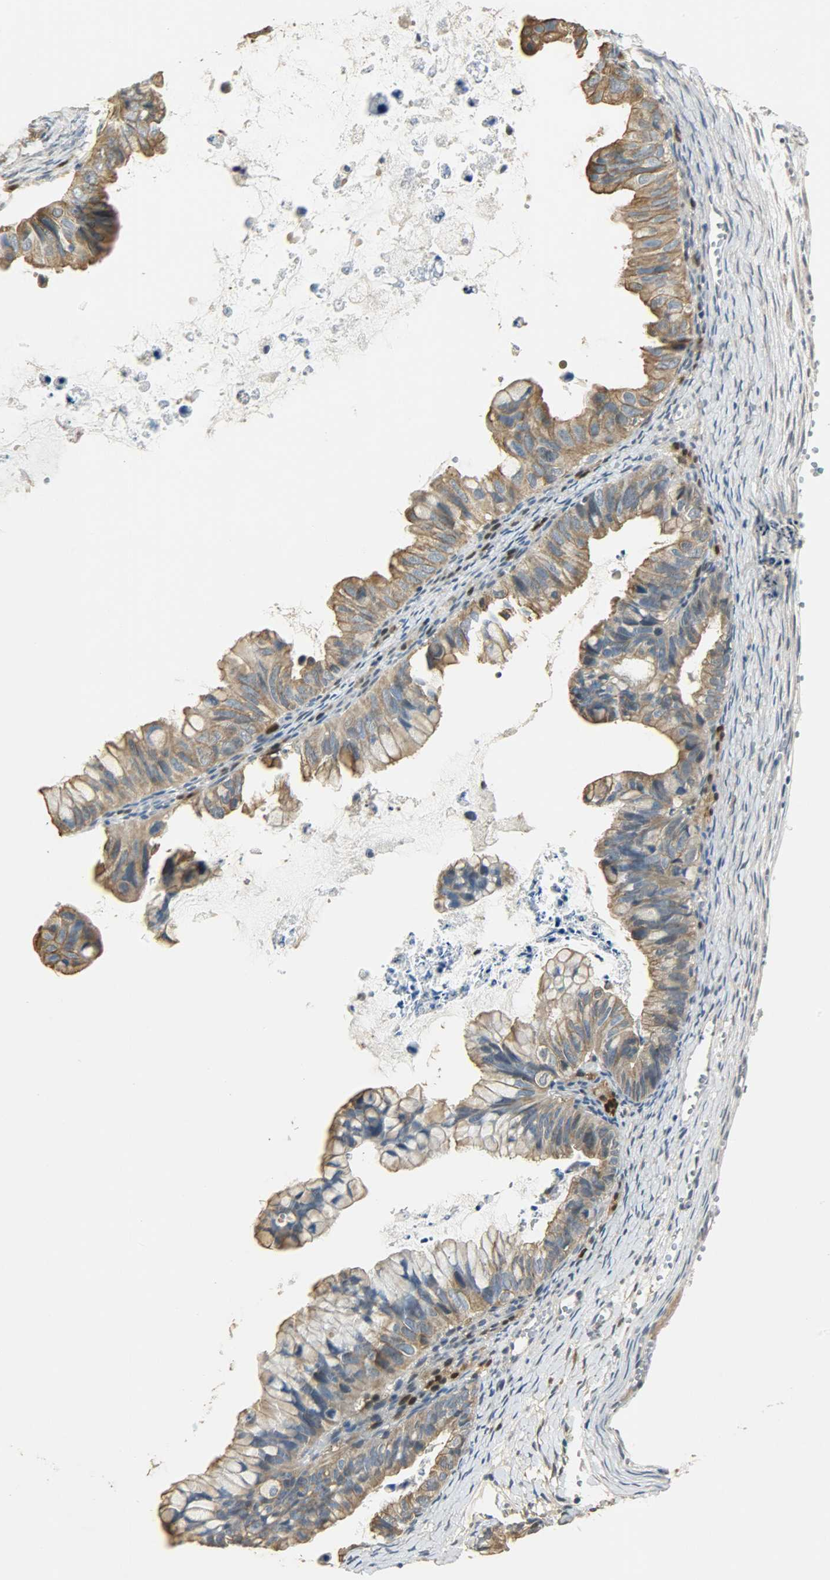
{"staining": {"intensity": "moderate", "quantity": ">75%", "location": "cytoplasmic/membranous"}, "tissue": "ovarian cancer", "cell_type": "Tumor cells", "image_type": "cancer", "snomed": [{"axis": "morphology", "description": "Cystadenocarcinoma, mucinous, NOS"}, {"axis": "topography", "description": "Ovary"}], "caption": "Immunohistochemical staining of ovarian mucinous cystadenocarcinoma demonstrates moderate cytoplasmic/membranous protein staining in approximately >75% of tumor cells.", "gene": "USP13", "patient": {"sex": "female", "age": 36}}